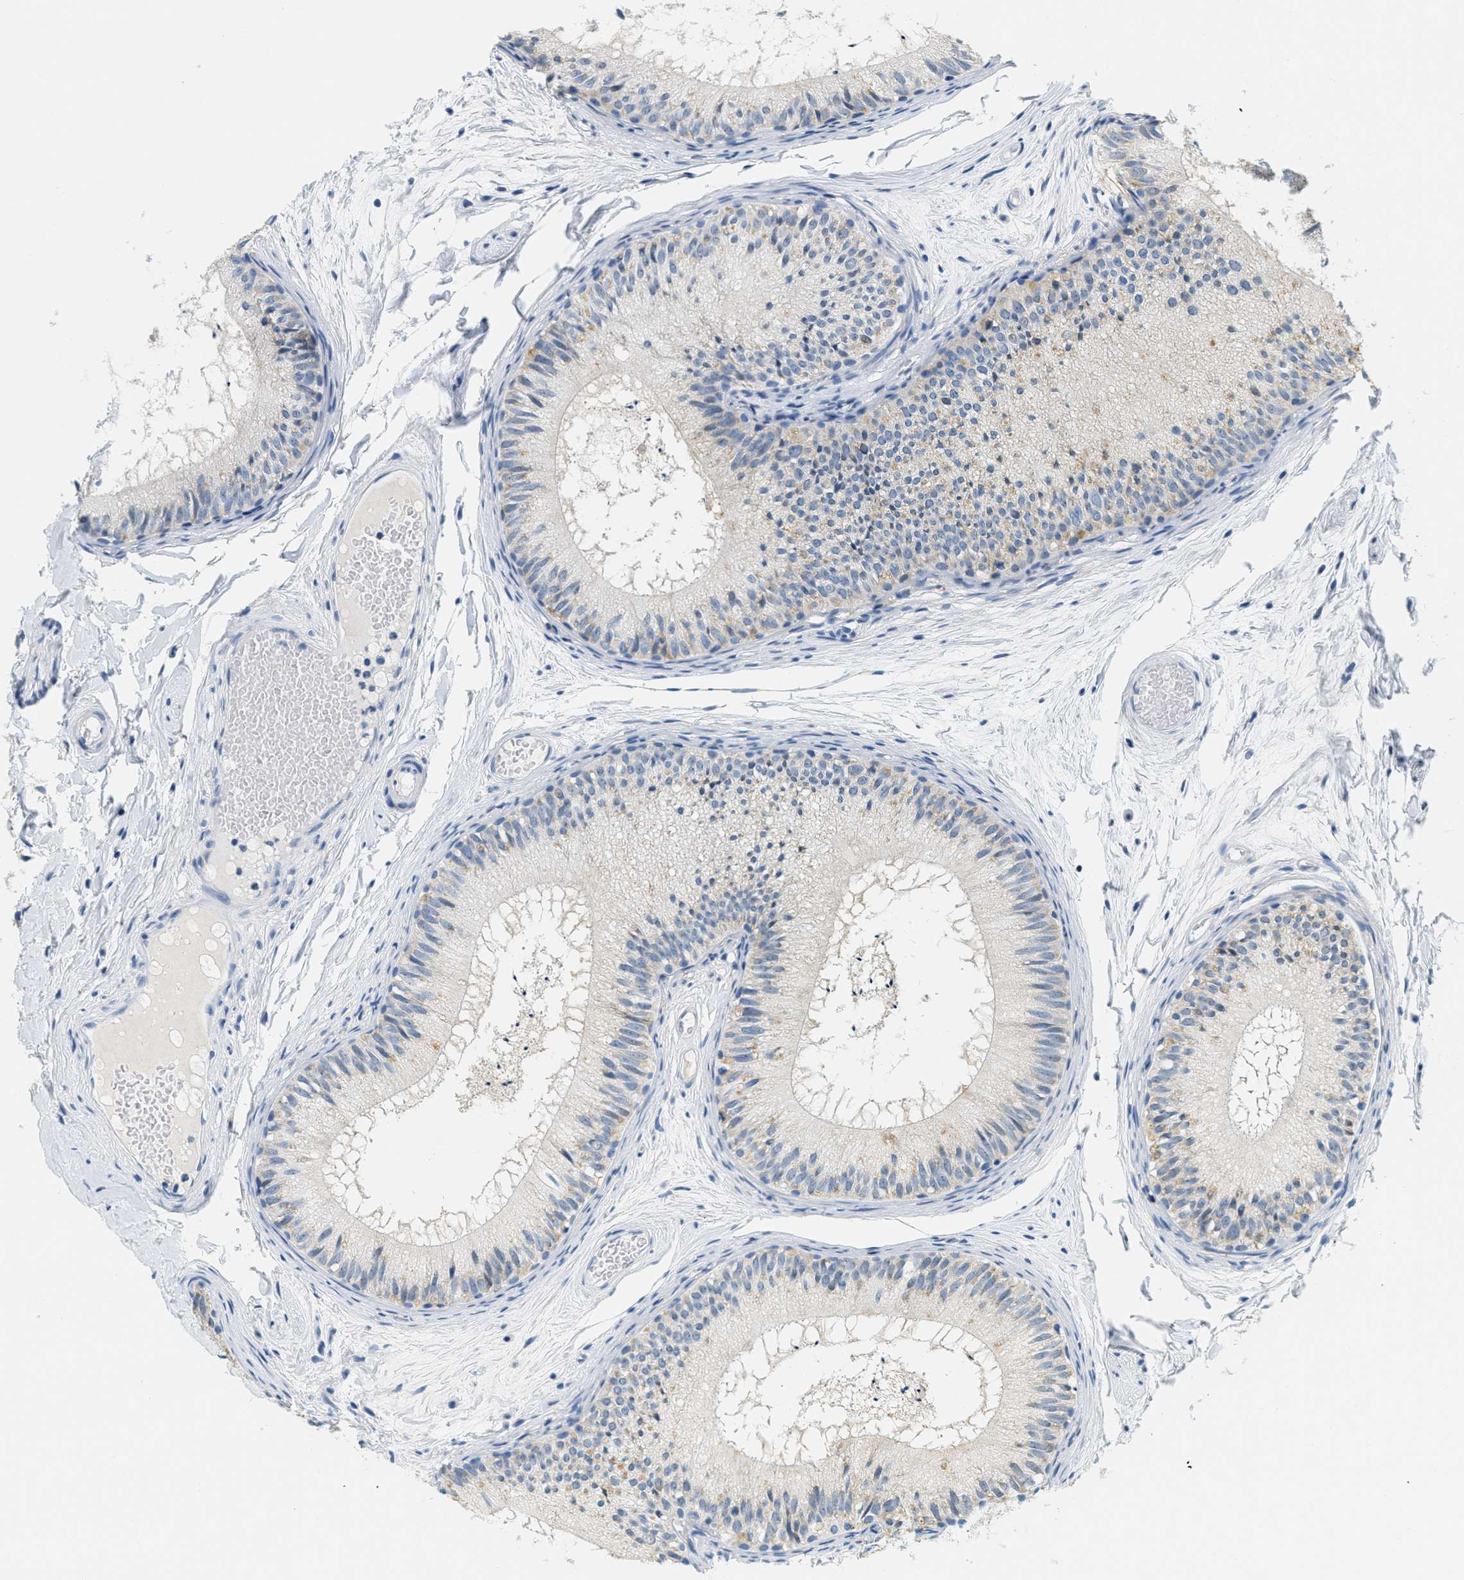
{"staining": {"intensity": "negative", "quantity": "none", "location": "none"}, "tissue": "epididymis", "cell_type": "Glandular cells", "image_type": "normal", "snomed": [{"axis": "morphology", "description": "Normal tissue, NOS"}, {"axis": "topography", "description": "Epididymis"}], "caption": "Epididymis stained for a protein using IHC reveals no staining glandular cells.", "gene": "CA4", "patient": {"sex": "male", "age": 46}}